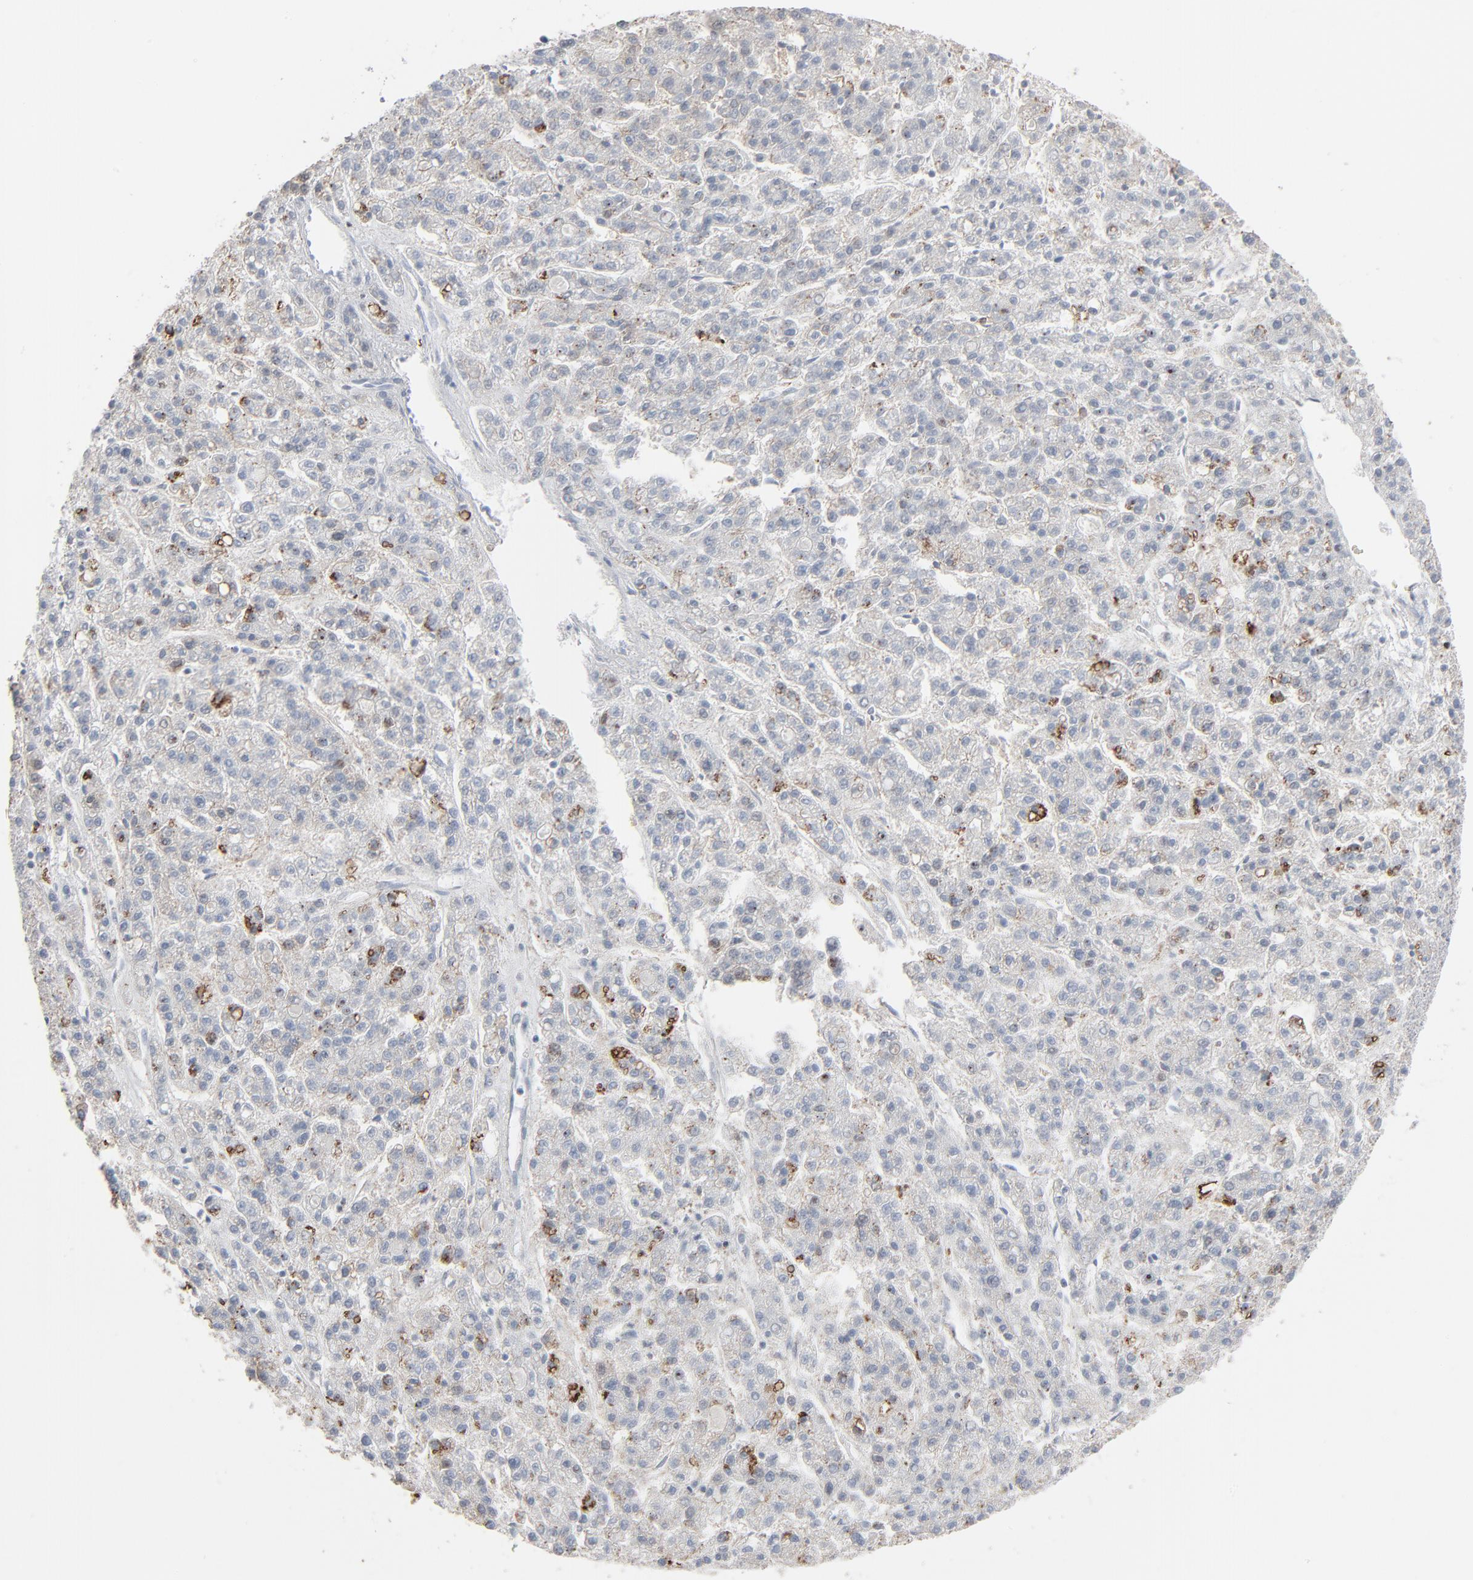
{"staining": {"intensity": "negative", "quantity": "none", "location": "none"}, "tissue": "liver cancer", "cell_type": "Tumor cells", "image_type": "cancer", "snomed": [{"axis": "morphology", "description": "Carcinoma, Hepatocellular, NOS"}, {"axis": "topography", "description": "Liver"}], "caption": "This is an immunohistochemistry photomicrograph of liver hepatocellular carcinoma. There is no expression in tumor cells.", "gene": "PHGDH", "patient": {"sex": "male", "age": 70}}